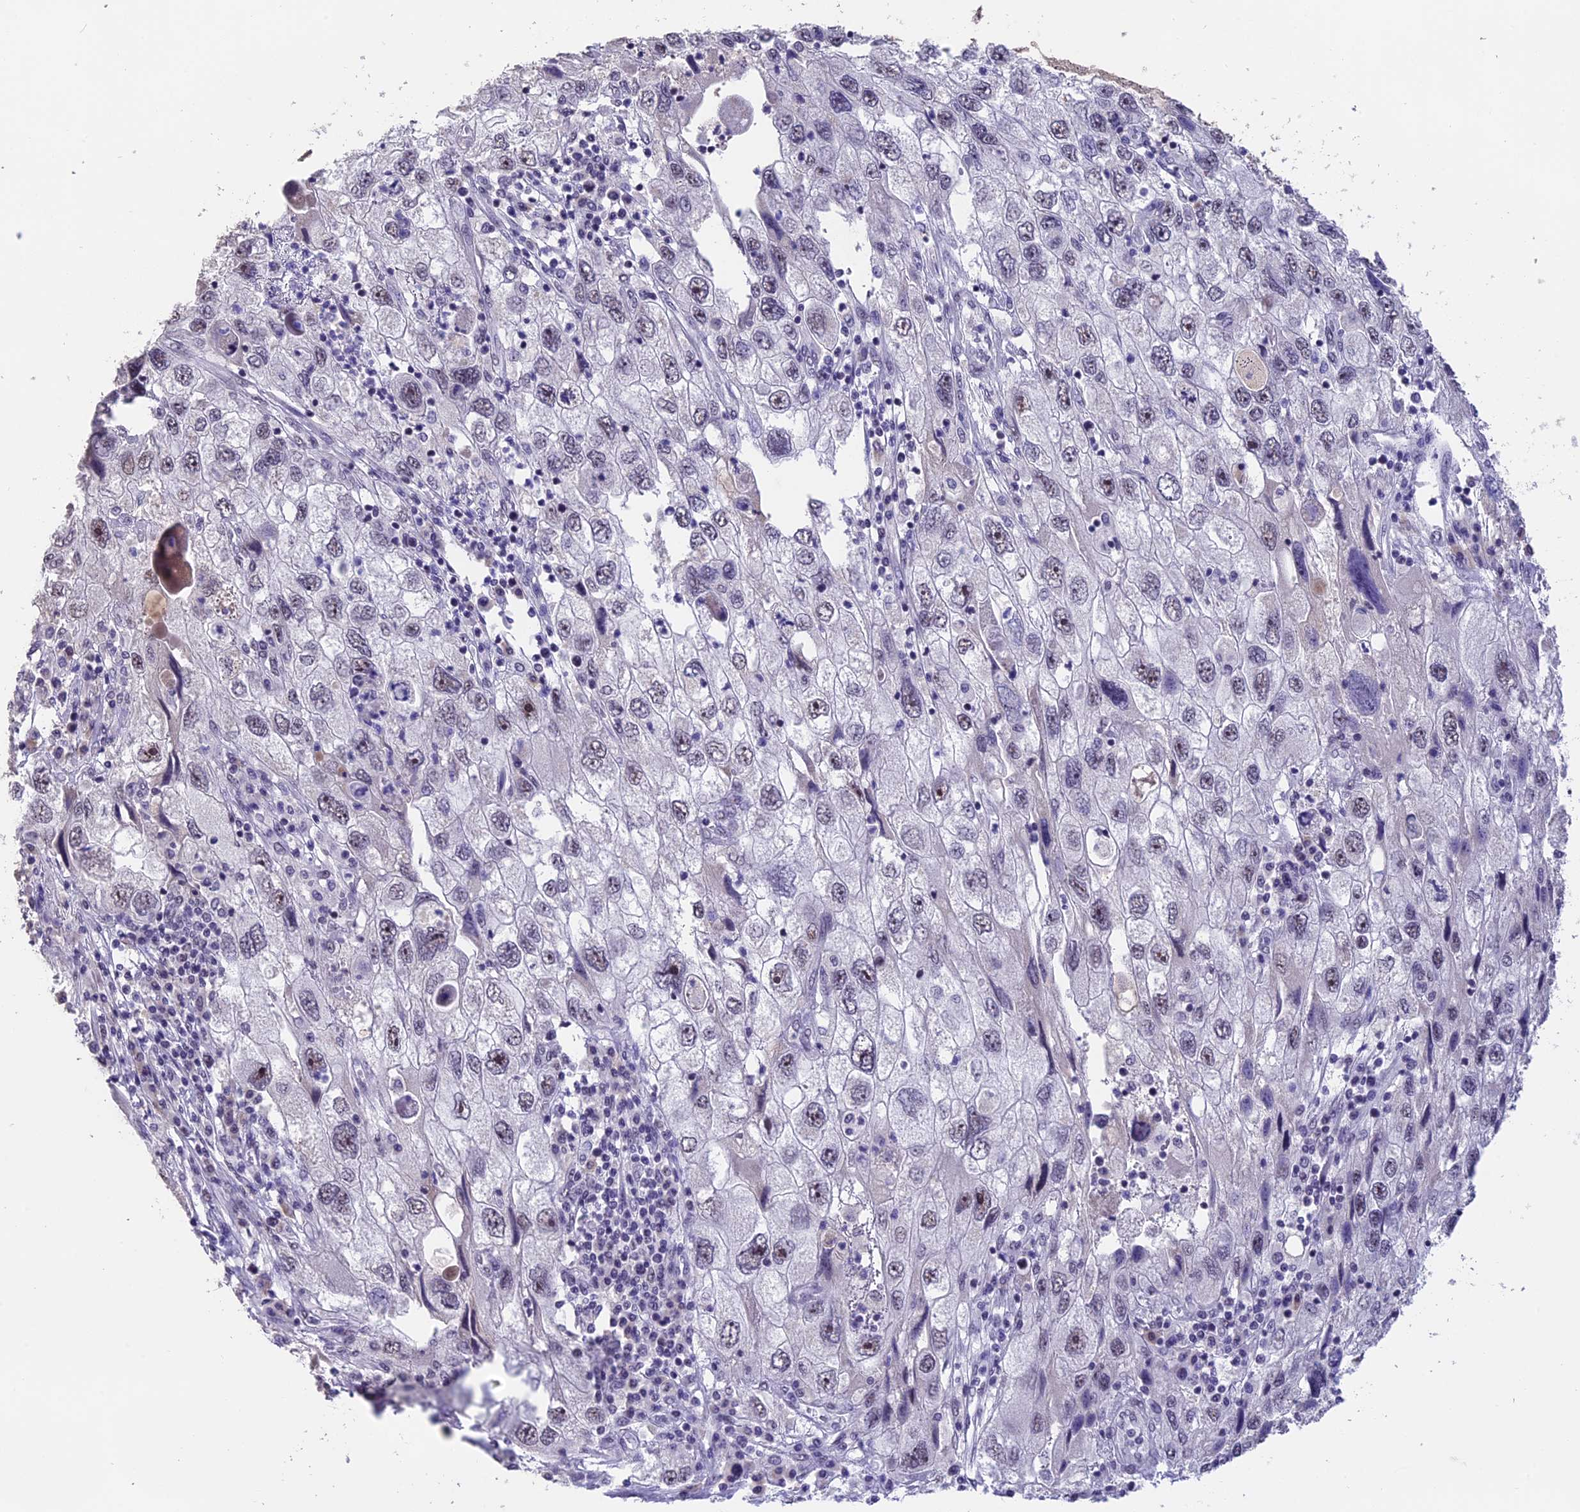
{"staining": {"intensity": "weak", "quantity": "<25%", "location": "nuclear"}, "tissue": "endometrial cancer", "cell_type": "Tumor cells", "image_type": "cancer", "snomed": [{"axis": "morphology", "description": "Adenocarcinoma, NOS"}, {"axis": "topography", "description": "Endometrium"}], "caption": "A photomicrograph of human endometrial cancer is negative for staining in tumor cells.", "gene": "SETD2", "patient": {"sex": "female", "age": 49}}